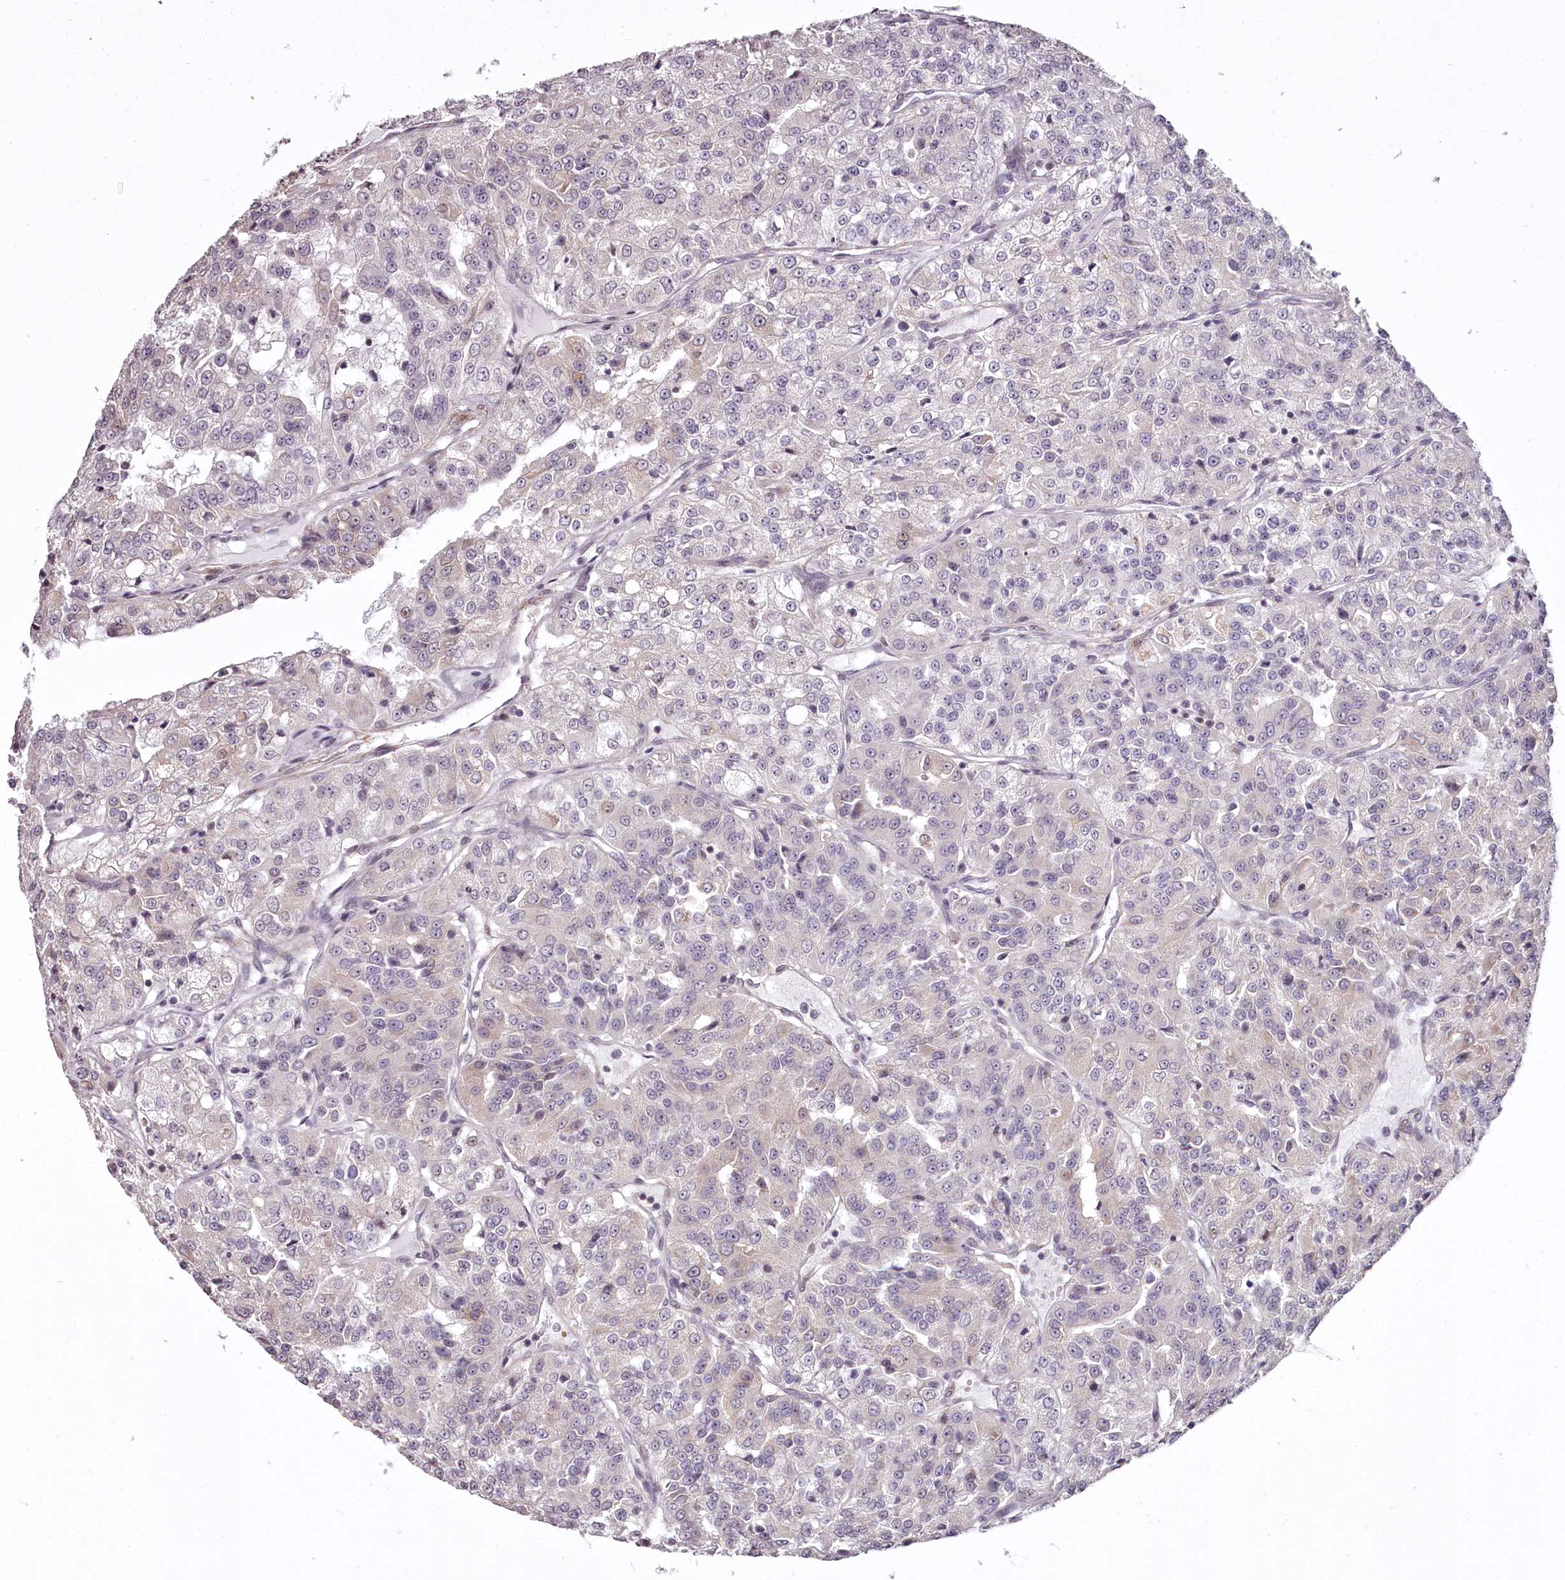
{"staining": {"intensity": "weak", "quantity": "<25%", "location": "cytoplasmic/membranous"}, "tissue": "renal cancer", "cell_type": "Tumor cells", "image_type": "cancer", "snomed": [{"axis": "morphology", "description": "Adenocarcinoma, NOS"}, {"axis": "topography", "description": "Kidney"}], "caption": "An image of renal adenocarcinoma stained for a protein shows no brown staining in tumor cells.", "gene": "CCDC92", "patient": {"sex": "female", "age": 63}}